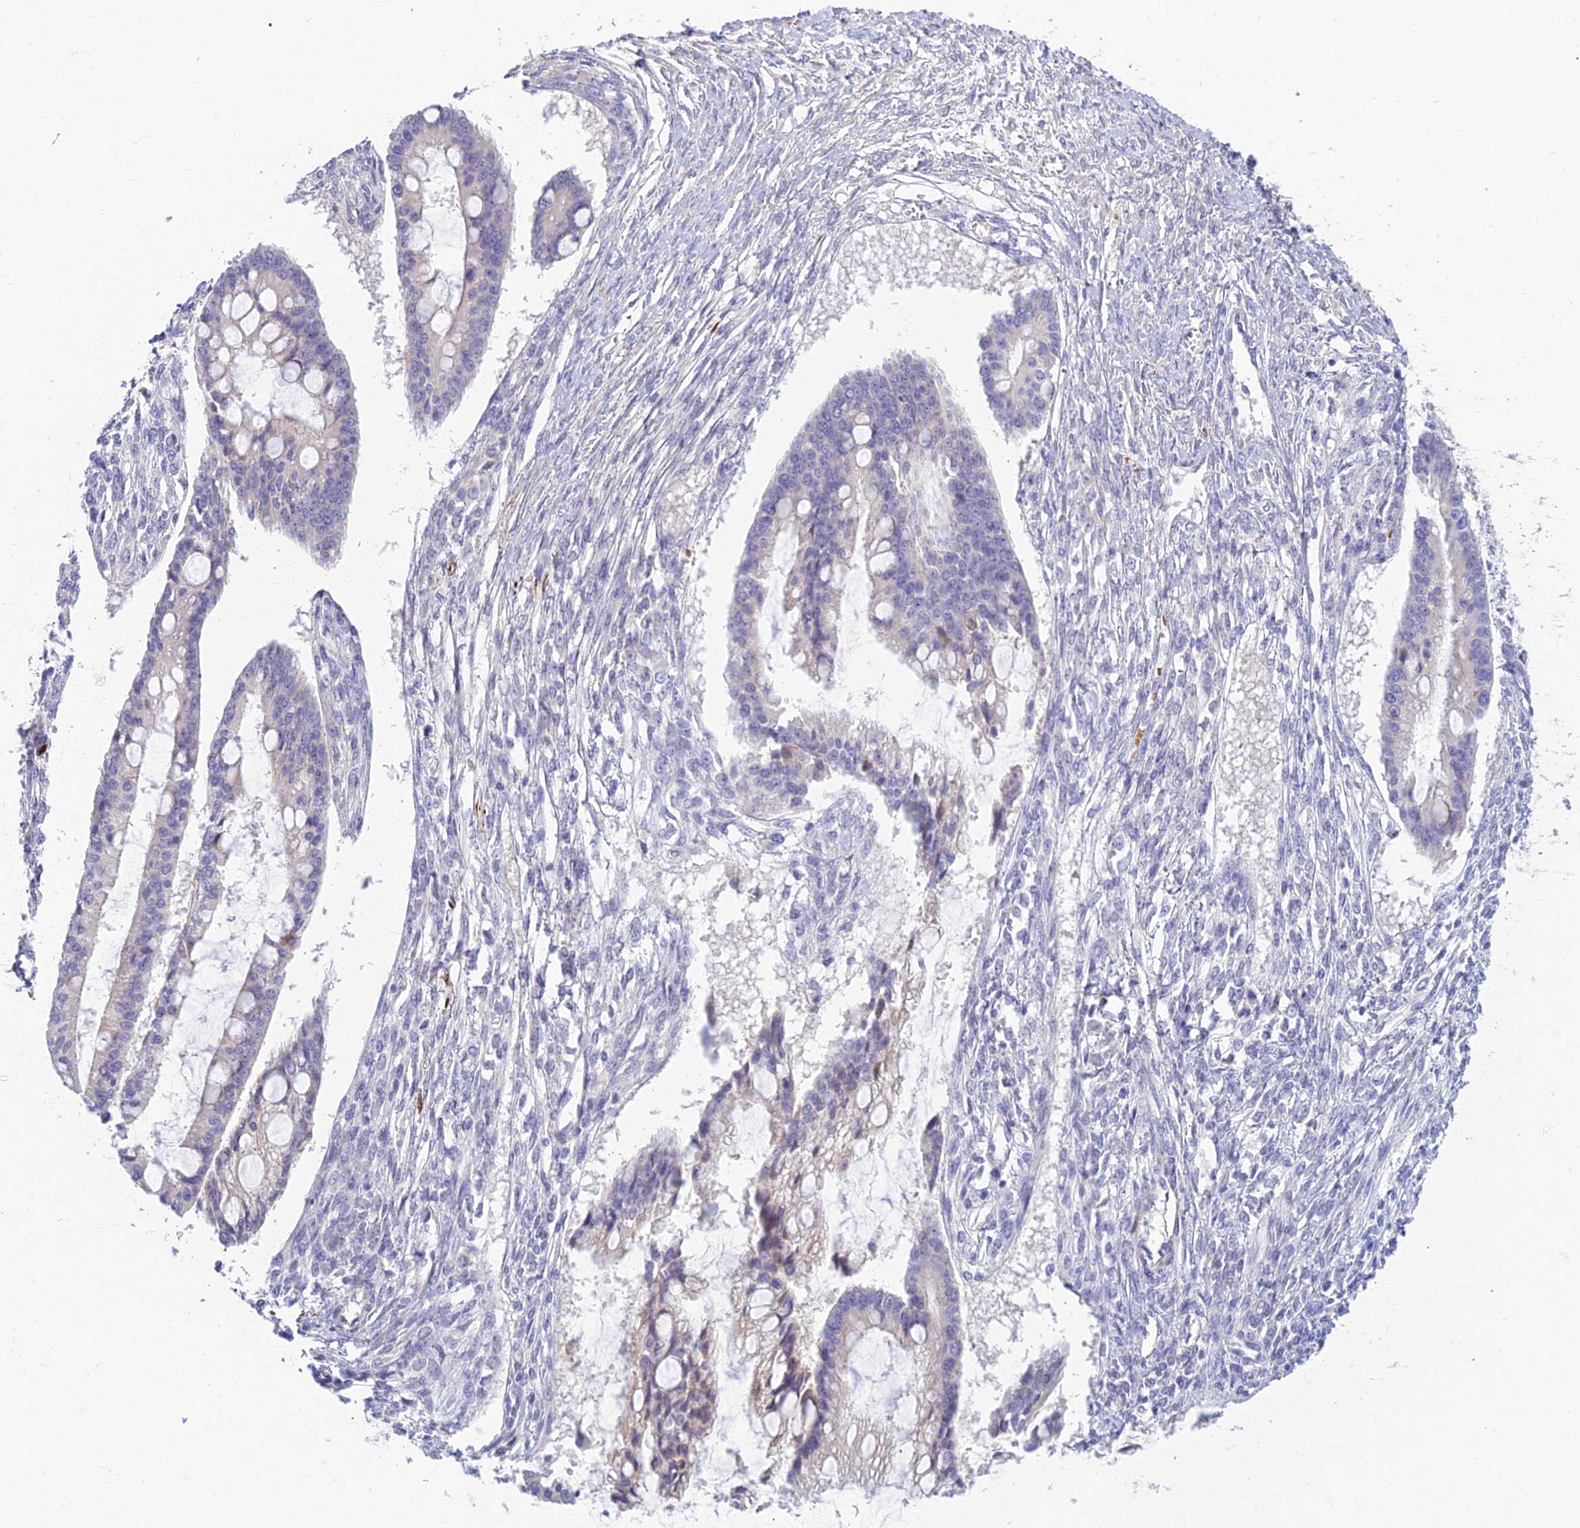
{"staining": {"intensity": "negative", "quantity": "none", "location": "none"}, "tissue": "ovarian cancer", "cell_type": "Tumor cells", "image_type": "cancer", "snomed": [{"axis": "morphology", "description": "Cystadenocarcinoma, mucinous, NOS"}, {"axis": "topography", "description": "Ovary"}], "caption": "Ovarian mucinous cystadenocarcinoma was stained to show a protein in brown. There is no significant staining in tumor cells.", "gene": "CLIP4", "patient": {"sex": "female", "age": 73}}